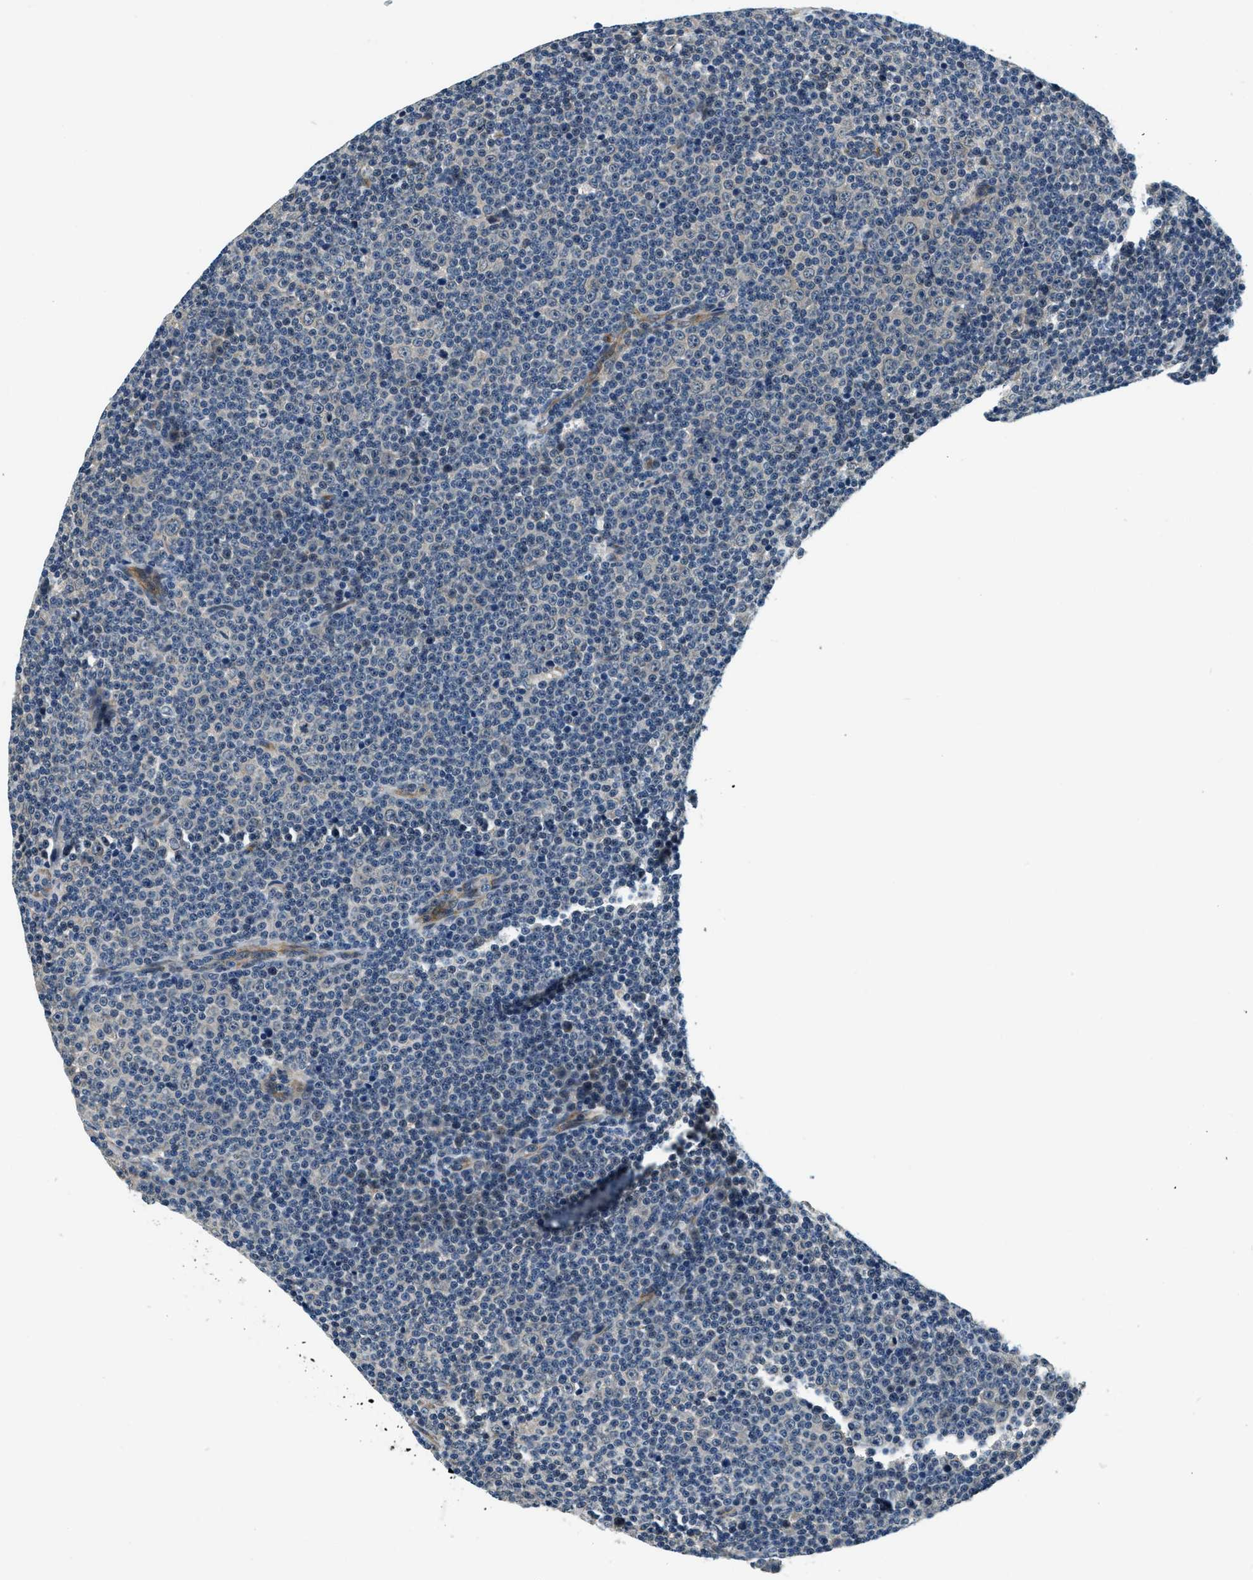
{"staining": {"intensity": "negative", "quantity": "none", "location": "none"}, "tissue": "lymphoma", "cell_type": "Tumor cells", "image_type": "cancer", "snomed": [{"axis": "morphology", "description": "Malignant lymphoma, non-Hodgkin's type, Low grade"}, {"axis": "topography", "description": "Lymph node"}], "caption": "Lymphoma was stained to show a protein in brown. There is no significant staining in tumor cells.", "gene": "YAE1", "patient": {"sex": "female", "age": 67}}